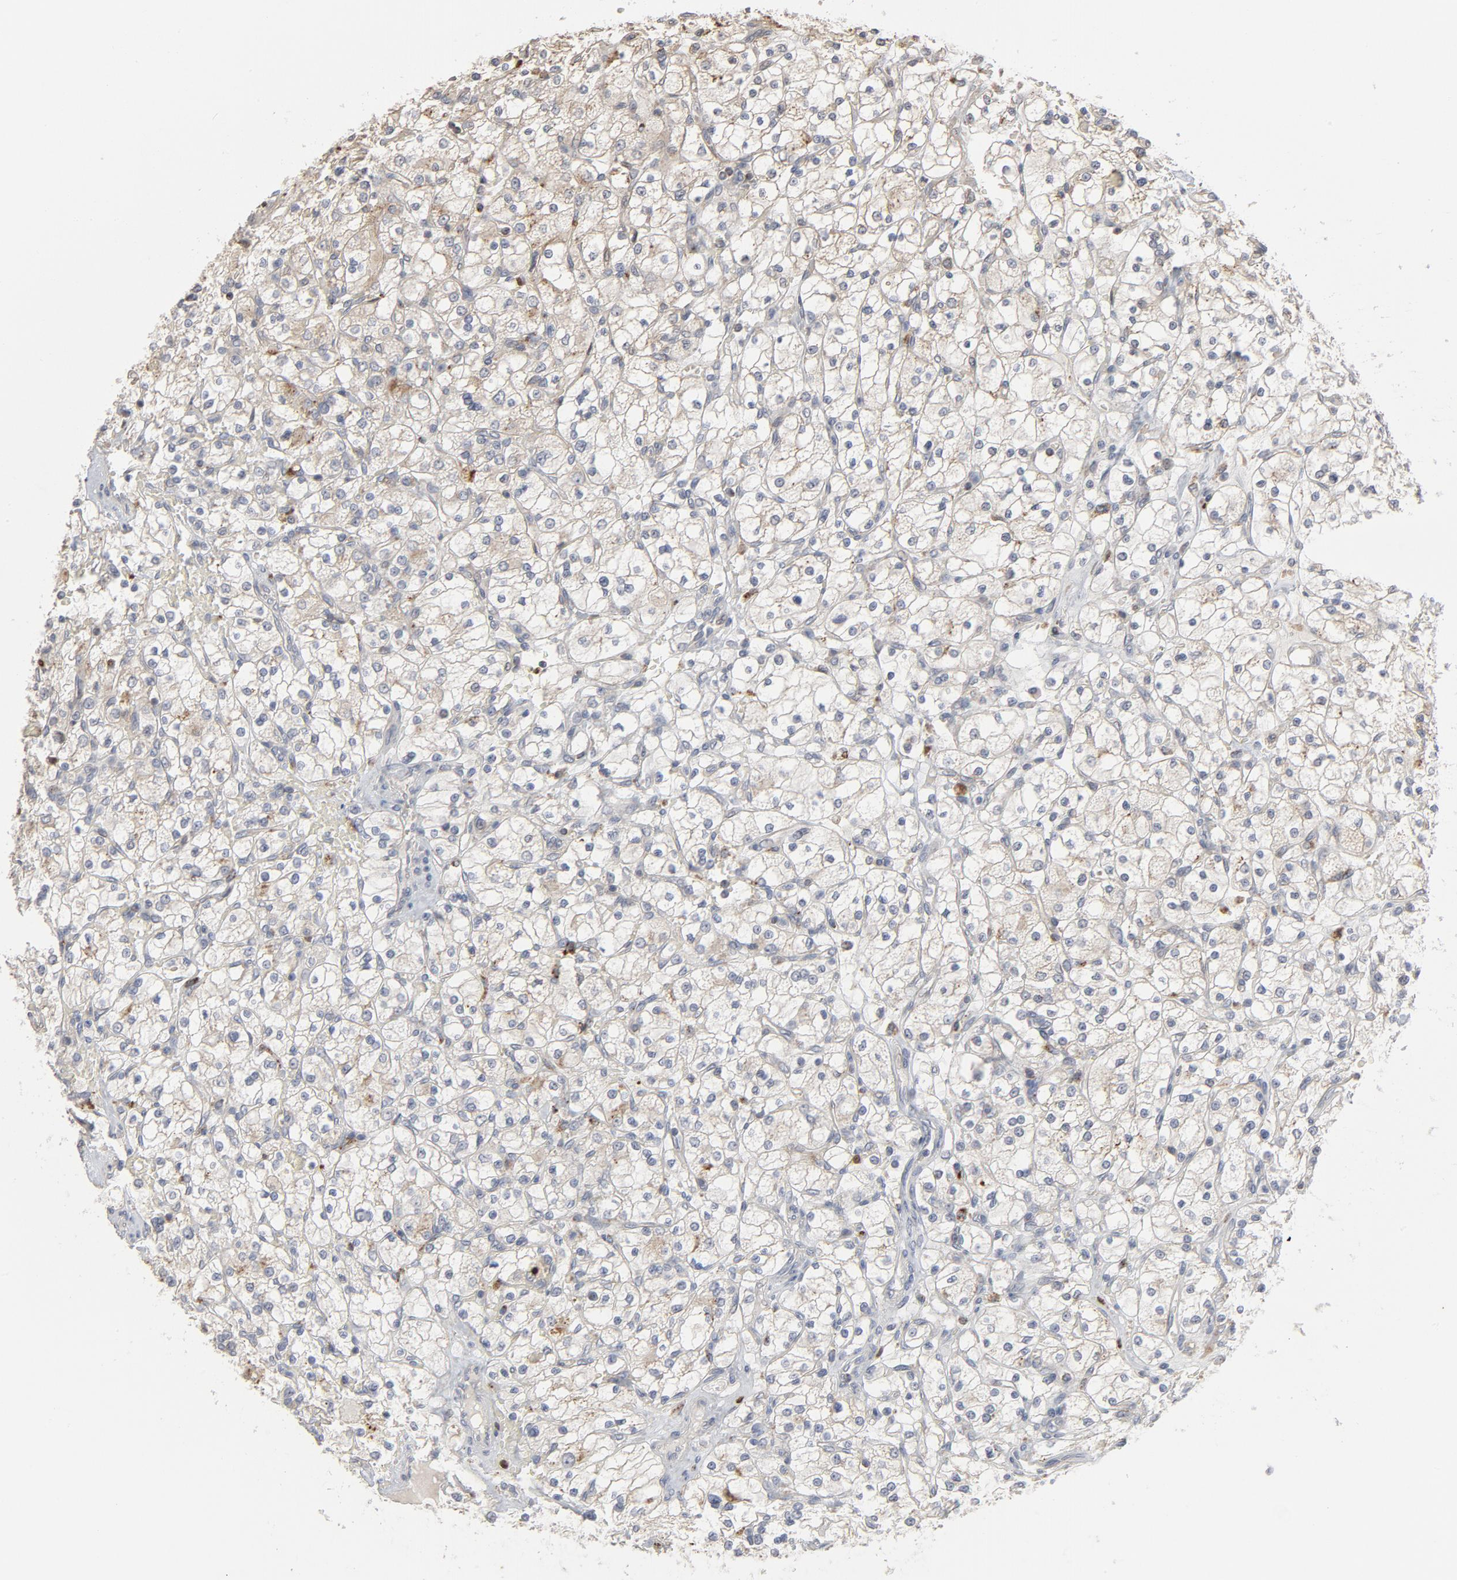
{"staining": {"intensity": "negative", "quantity": "none", "location": "none"}, "tissue": "renal cancer", "cell_type": "Tumor cells", "image_type": "cancer", "snomed": [{"axis": "morphology", "description": "Adenocarcinoma, NOS"}, {"axis": "topography", "description": "Kidney"}], "caption": "High power microscopy micrograph of an IHC photomicrograph of renal cancer (adenocarcinoma), revealing no significant positivity in tumor cells.", "gene": "POMT2", "patient": {"sex": "female", "age": 83}}